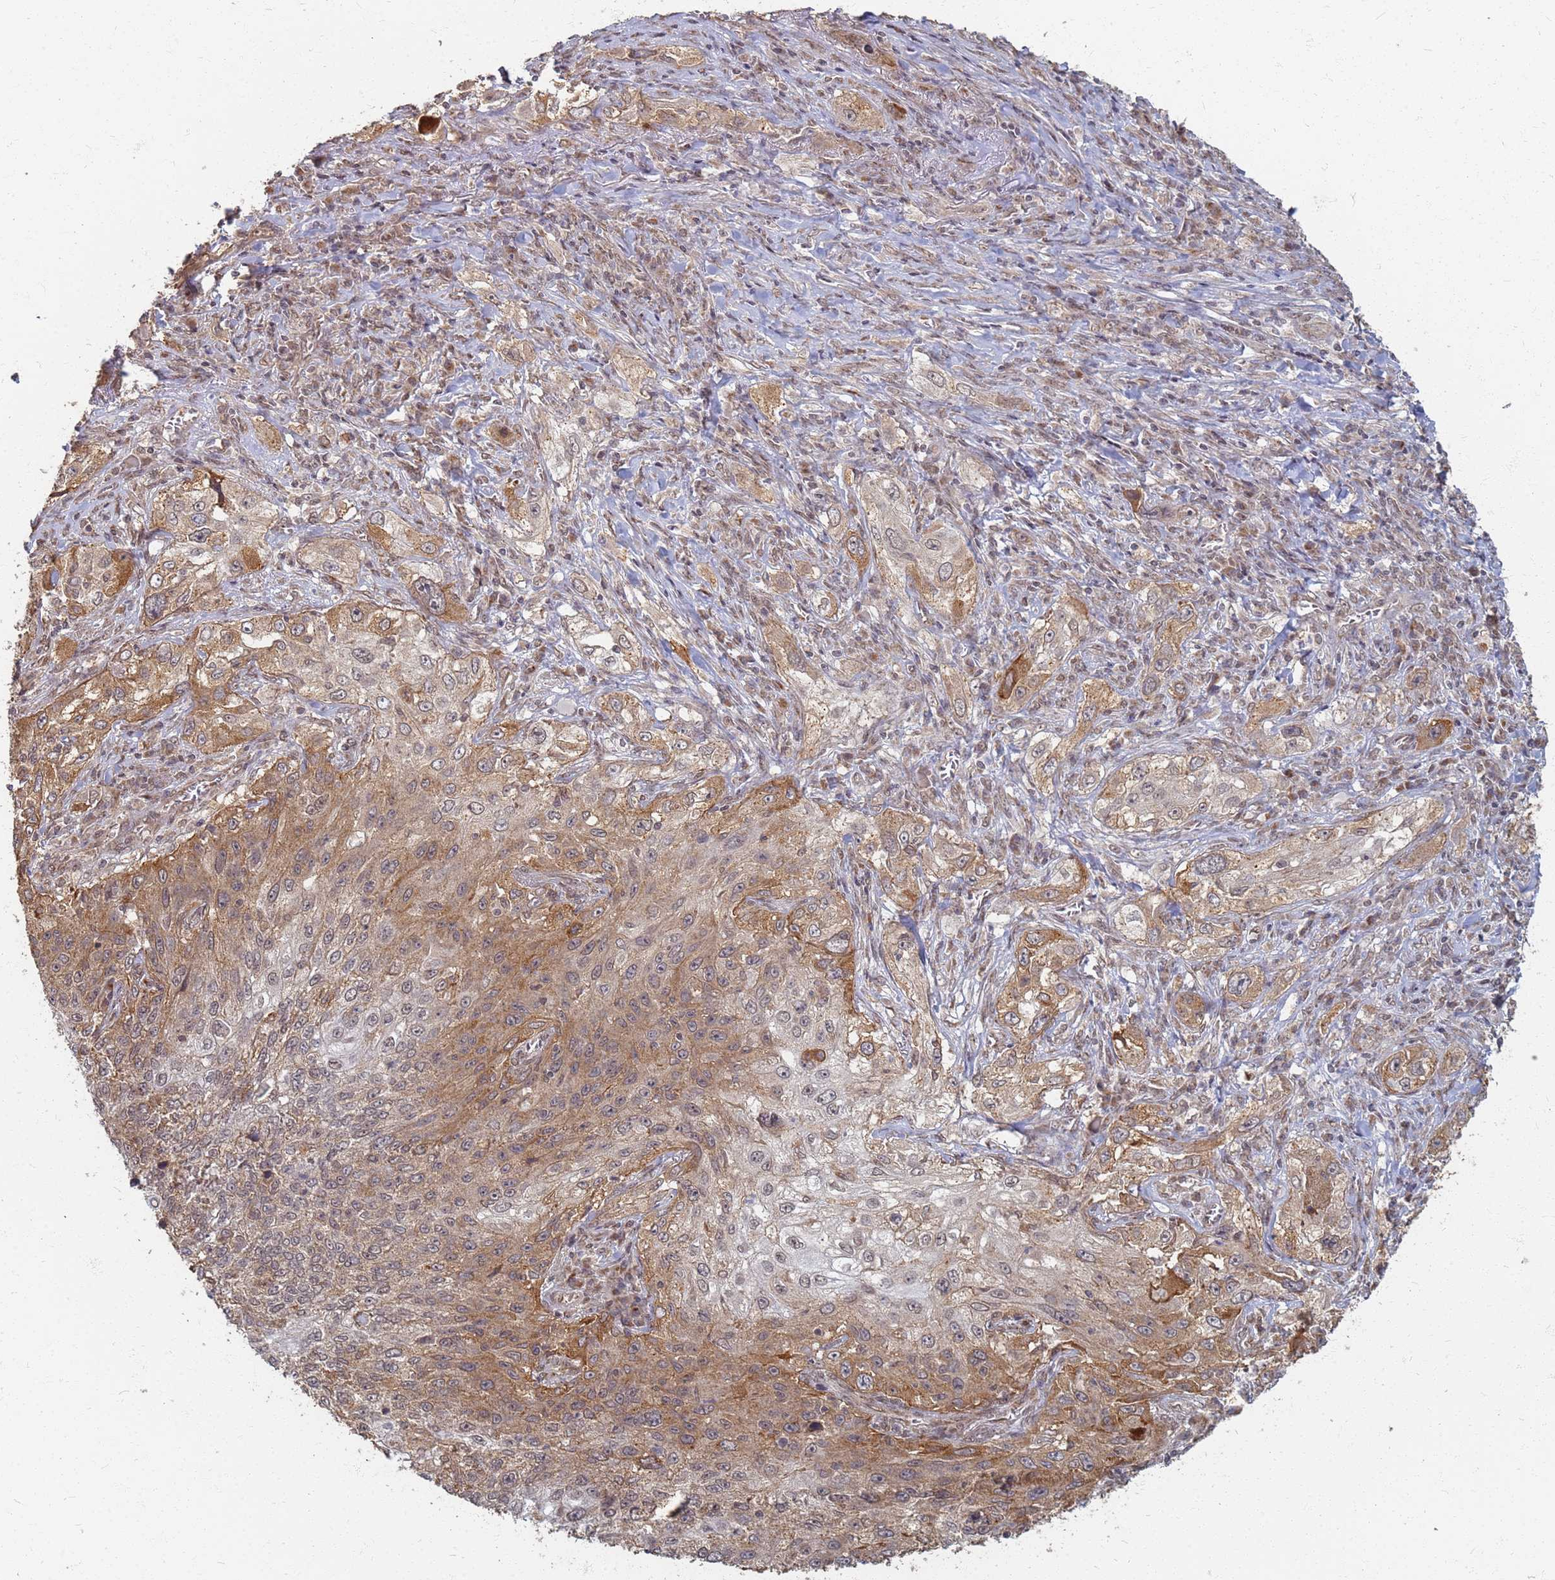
{"staining": {"intensity": "moderate", "quantity": ">75%", "location": "cytoplasmic/membranous"}, "tissue": "lung cancer", "cell_type": "Tumor cells", "image_type": "cancer", "snomed": [{"axis": "morphology", "description": "Squamous cell carcinoma, NOS"}, {"axis": "topography", "description": "Lung"}], "caption": "Immunohistochemistry of lung cancer (squamous cell carcinoma) shows medium levels of moderate cytoplasmic/membranous expression in approximately >75% of tumor cells. Using DAB (3,3'-diaminobenzidine) (brown) and hematoxylin (blue) stains, captured at high magnification using brightfield microscopy.", "gene": "ITGB4", "patient": {"sex": "female", "age": 69}}